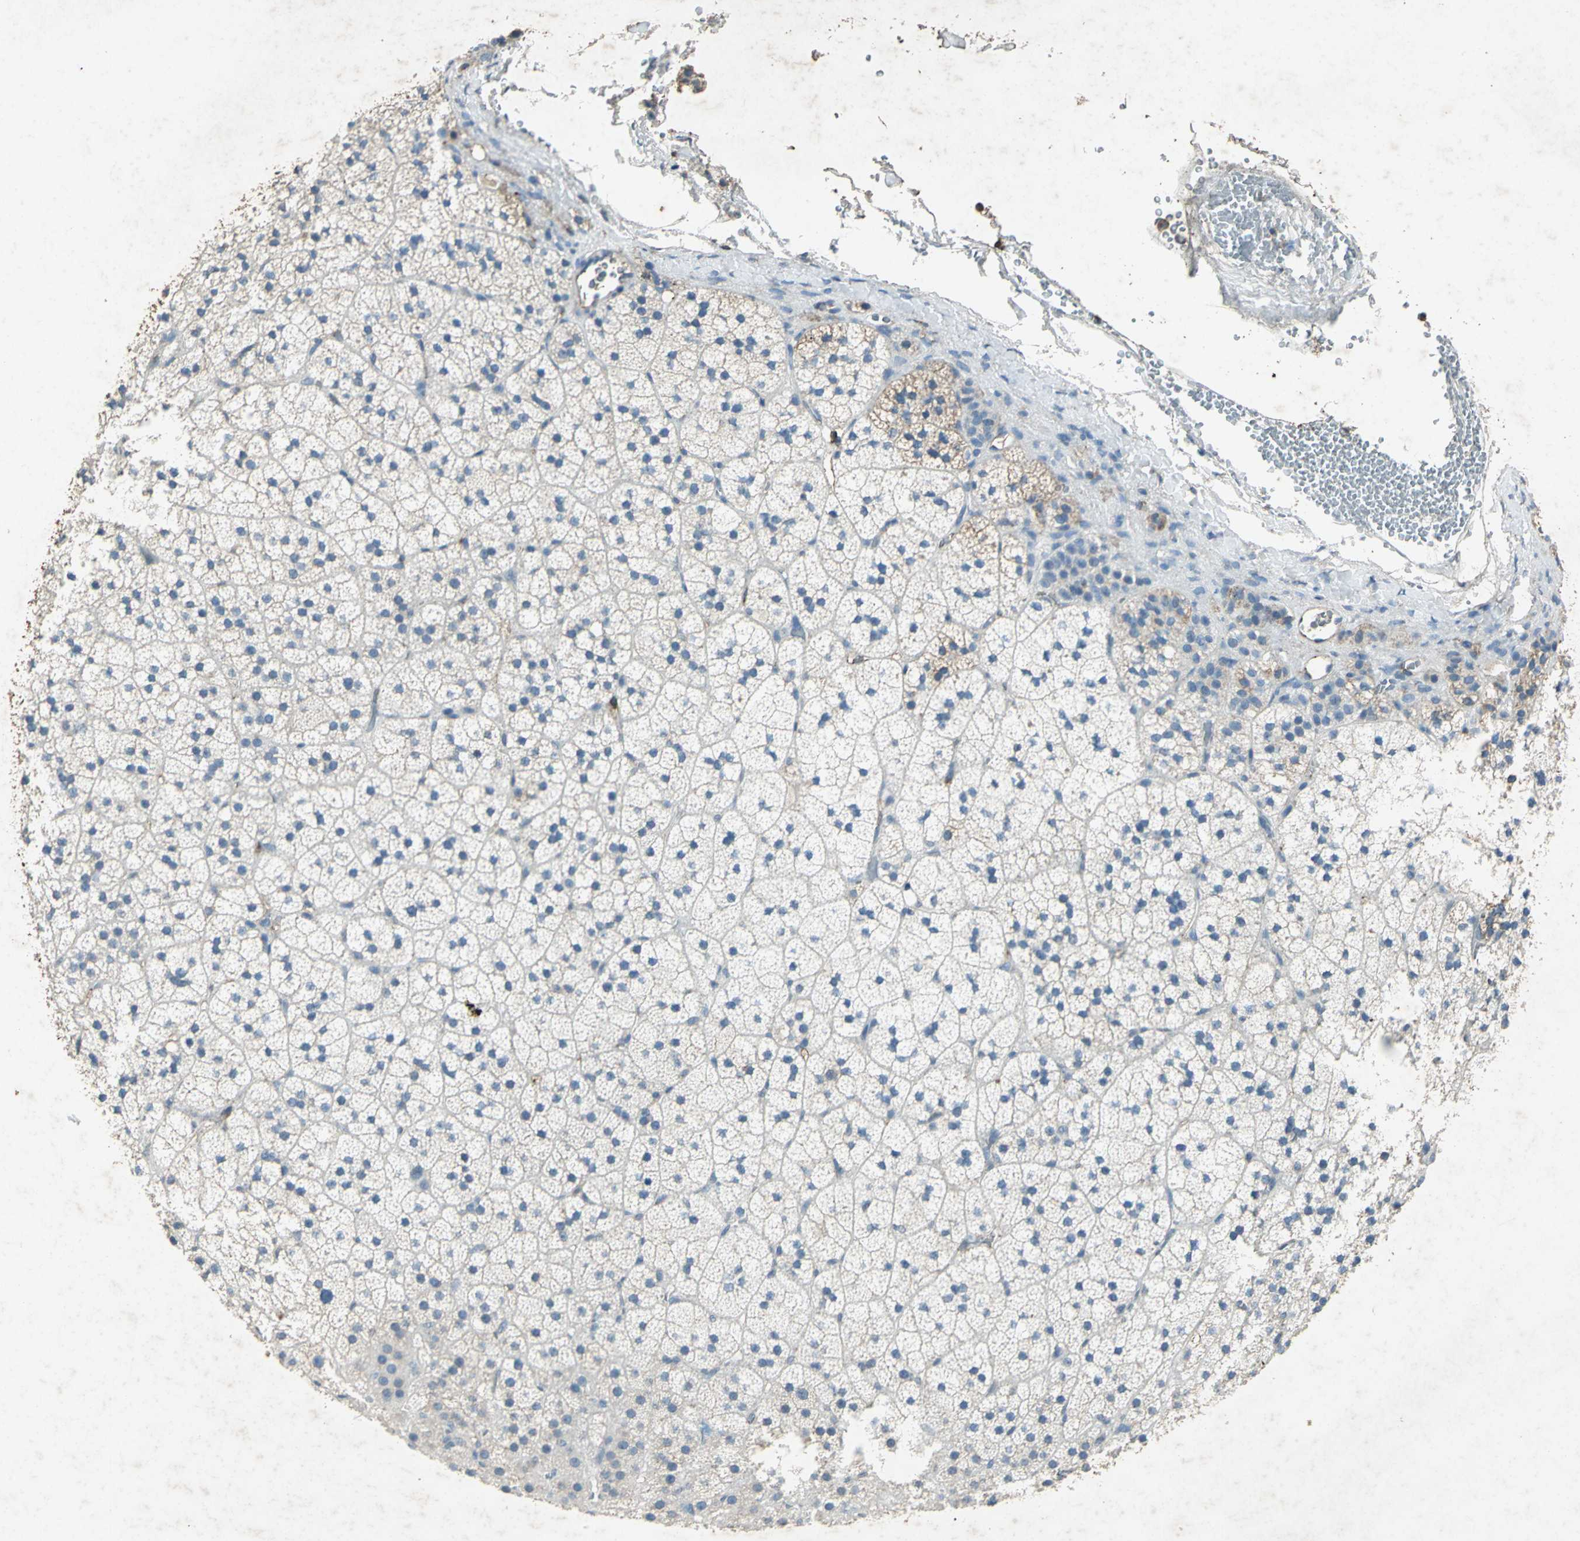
{"staining": {"intensity": "moderate", "quantity": "<25%", "location": "cytoplasmic/membranous"}, "tissue": "adrenal gland", "cell_type": "Glandular cells", "image_type": "normal", "snomed": [{"axis": "morphology", "description": "Normal tissue, NOS"}, {"axis": "topography", "description": "Adrenal gland"}], "caption": "A brown stain highlights moderate cytoplasmic/membranous expression of a protein in glandular cells of unremarkable human adrenal gland.", "gene": "CAMK2B", "patient": {"sex": "male", "age": 35}}